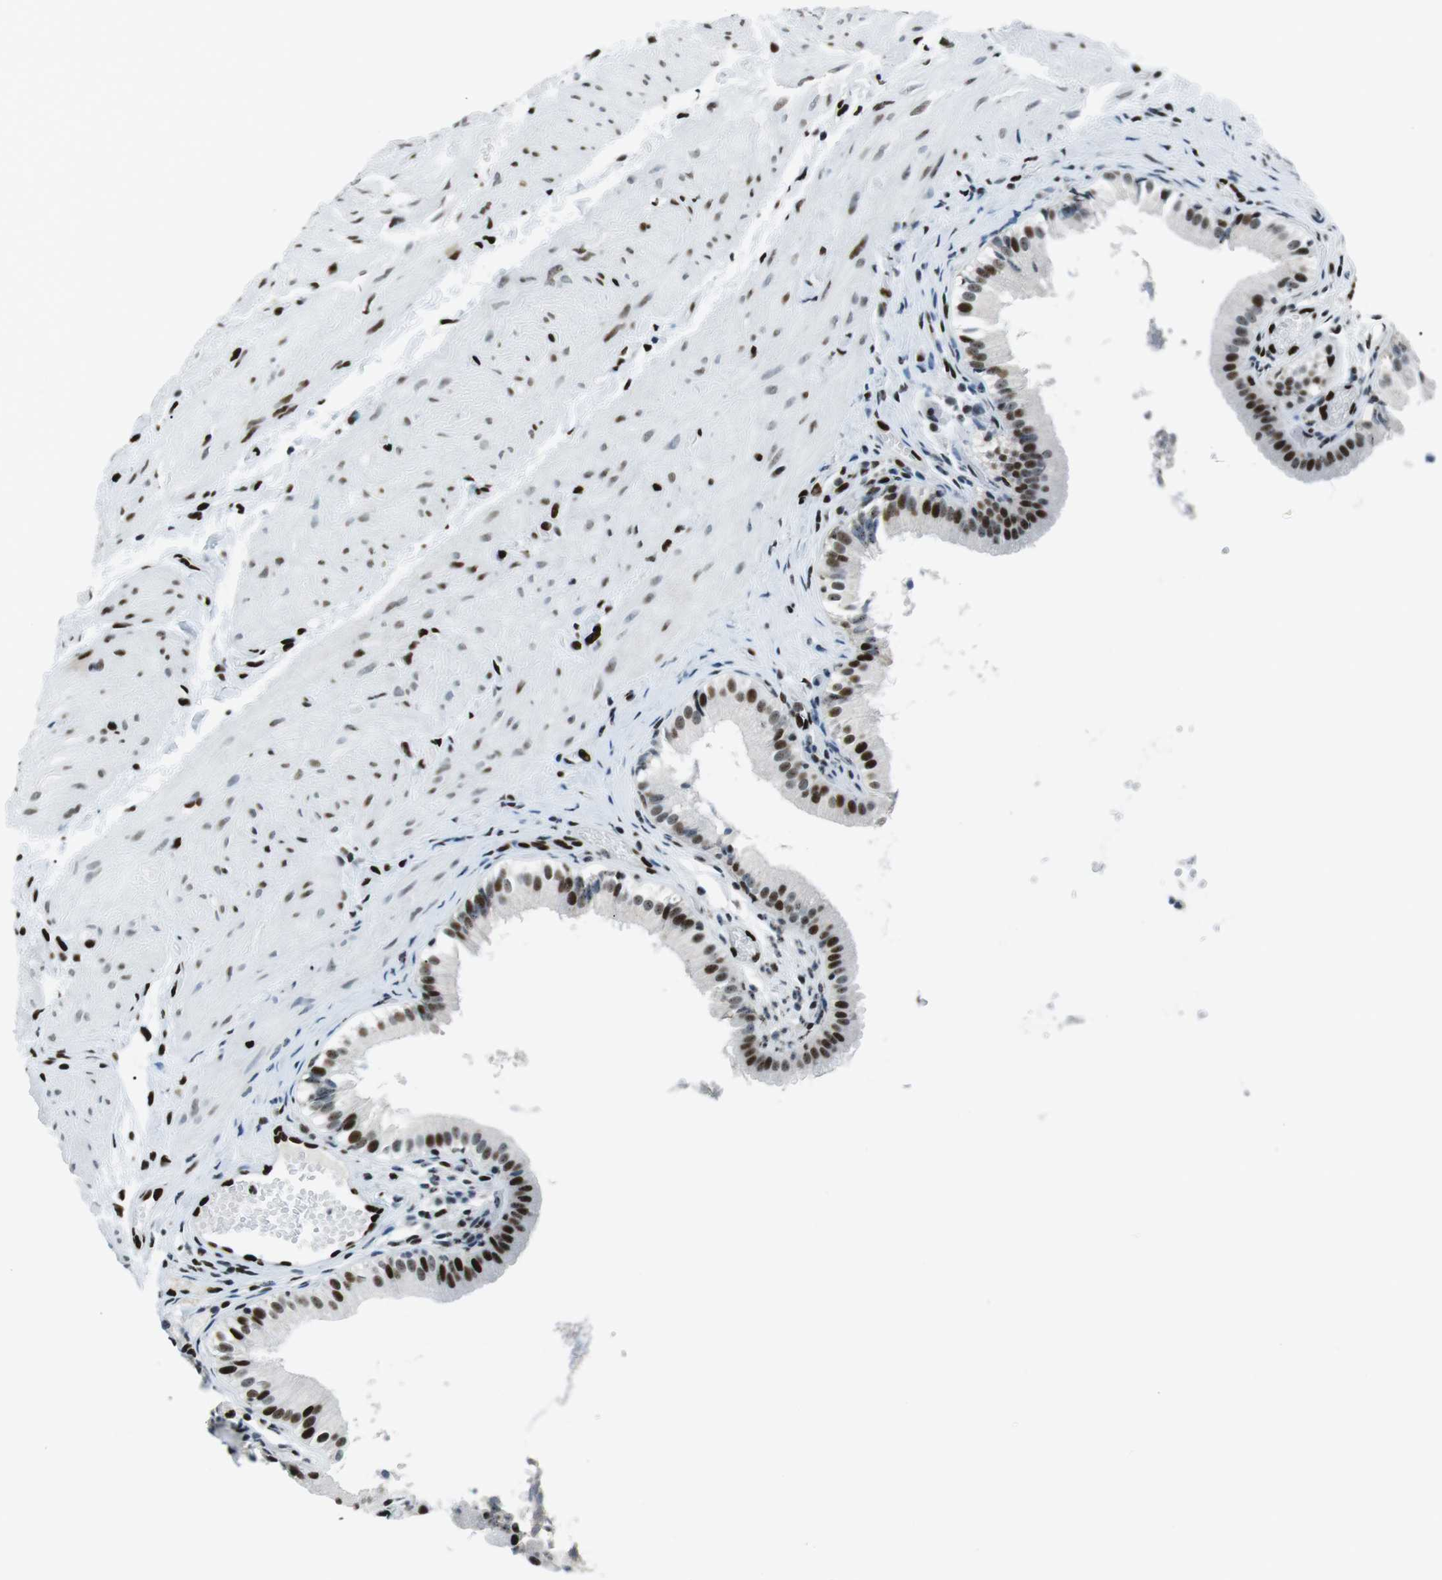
{"staining": {"intensity": "strong", "quantity": ">75%", "location": "nuclear"}, "tissue": "gallbladder", "cell_type": "Glandular cells", "image_type": "normal", "snomed": [{"axis": "morphology", "description": "Normal tissue, NOS"}, {"axis": "topography", "description": "Gallbladder"}], "caption": "Immunohistochemical staining of unremarkable human gallbladder exhibits strong nuclear protein expression in approximately >75% of glandular cells.", "gene": "PML", "patient": {"sex": "female", "age": 26}}